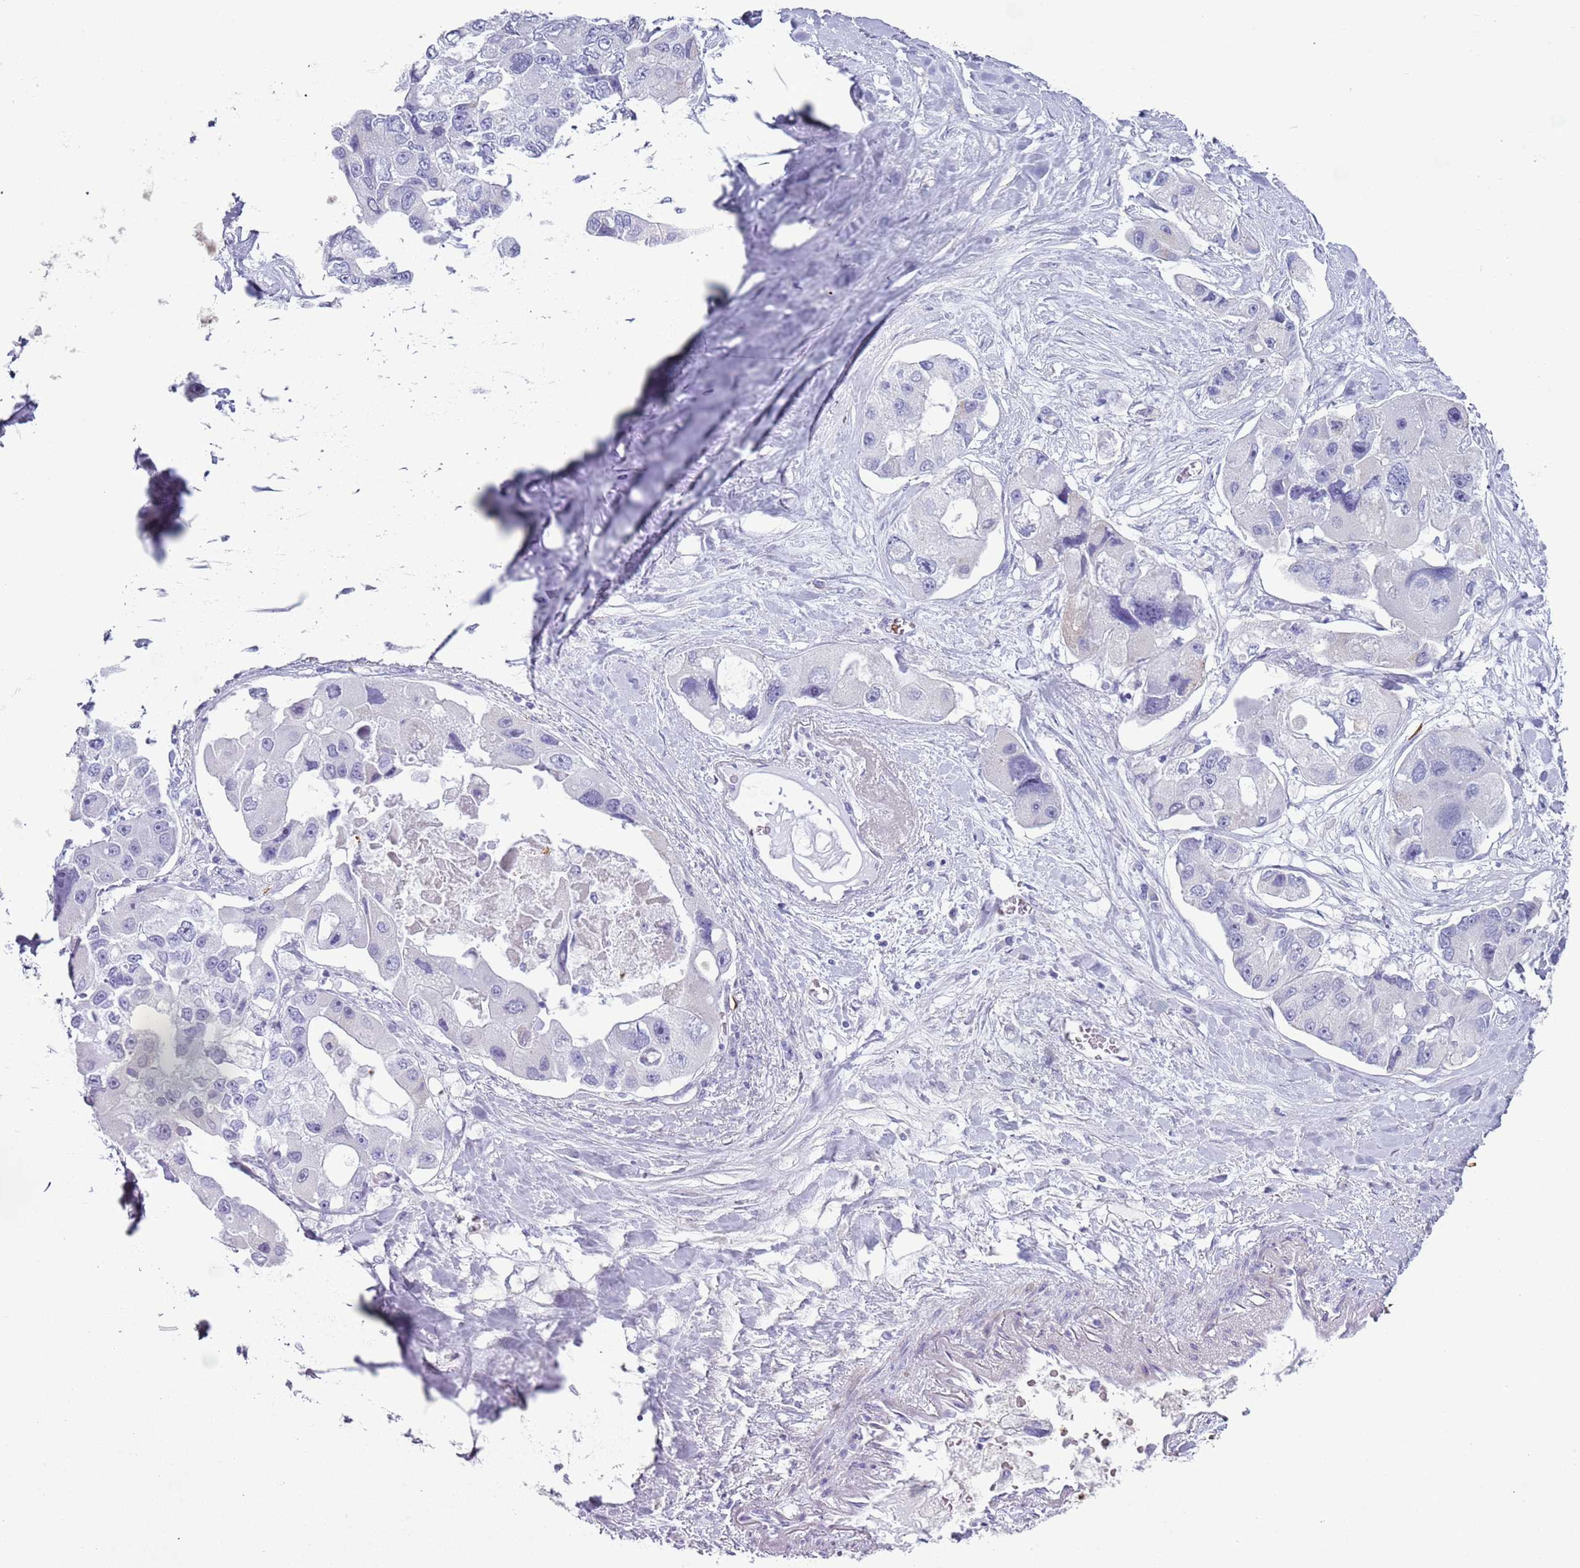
{"staining": {"intensity": "negative", "quantity": "none", "location": "none"}, "tissue": "lung cancer", "cell_type": "Tumor cells", "image_type": "cancer", "snomed": [{"axis": "morphology", "description": "Adenocarcinoma, NOS"}, {"axis": "topography", "description": "Lung"}], "caption": "Tumor cells are negative for protein expression in human lung cancer.", "gene": "CD177", "patient": {"sex": "female", "age": 54}}